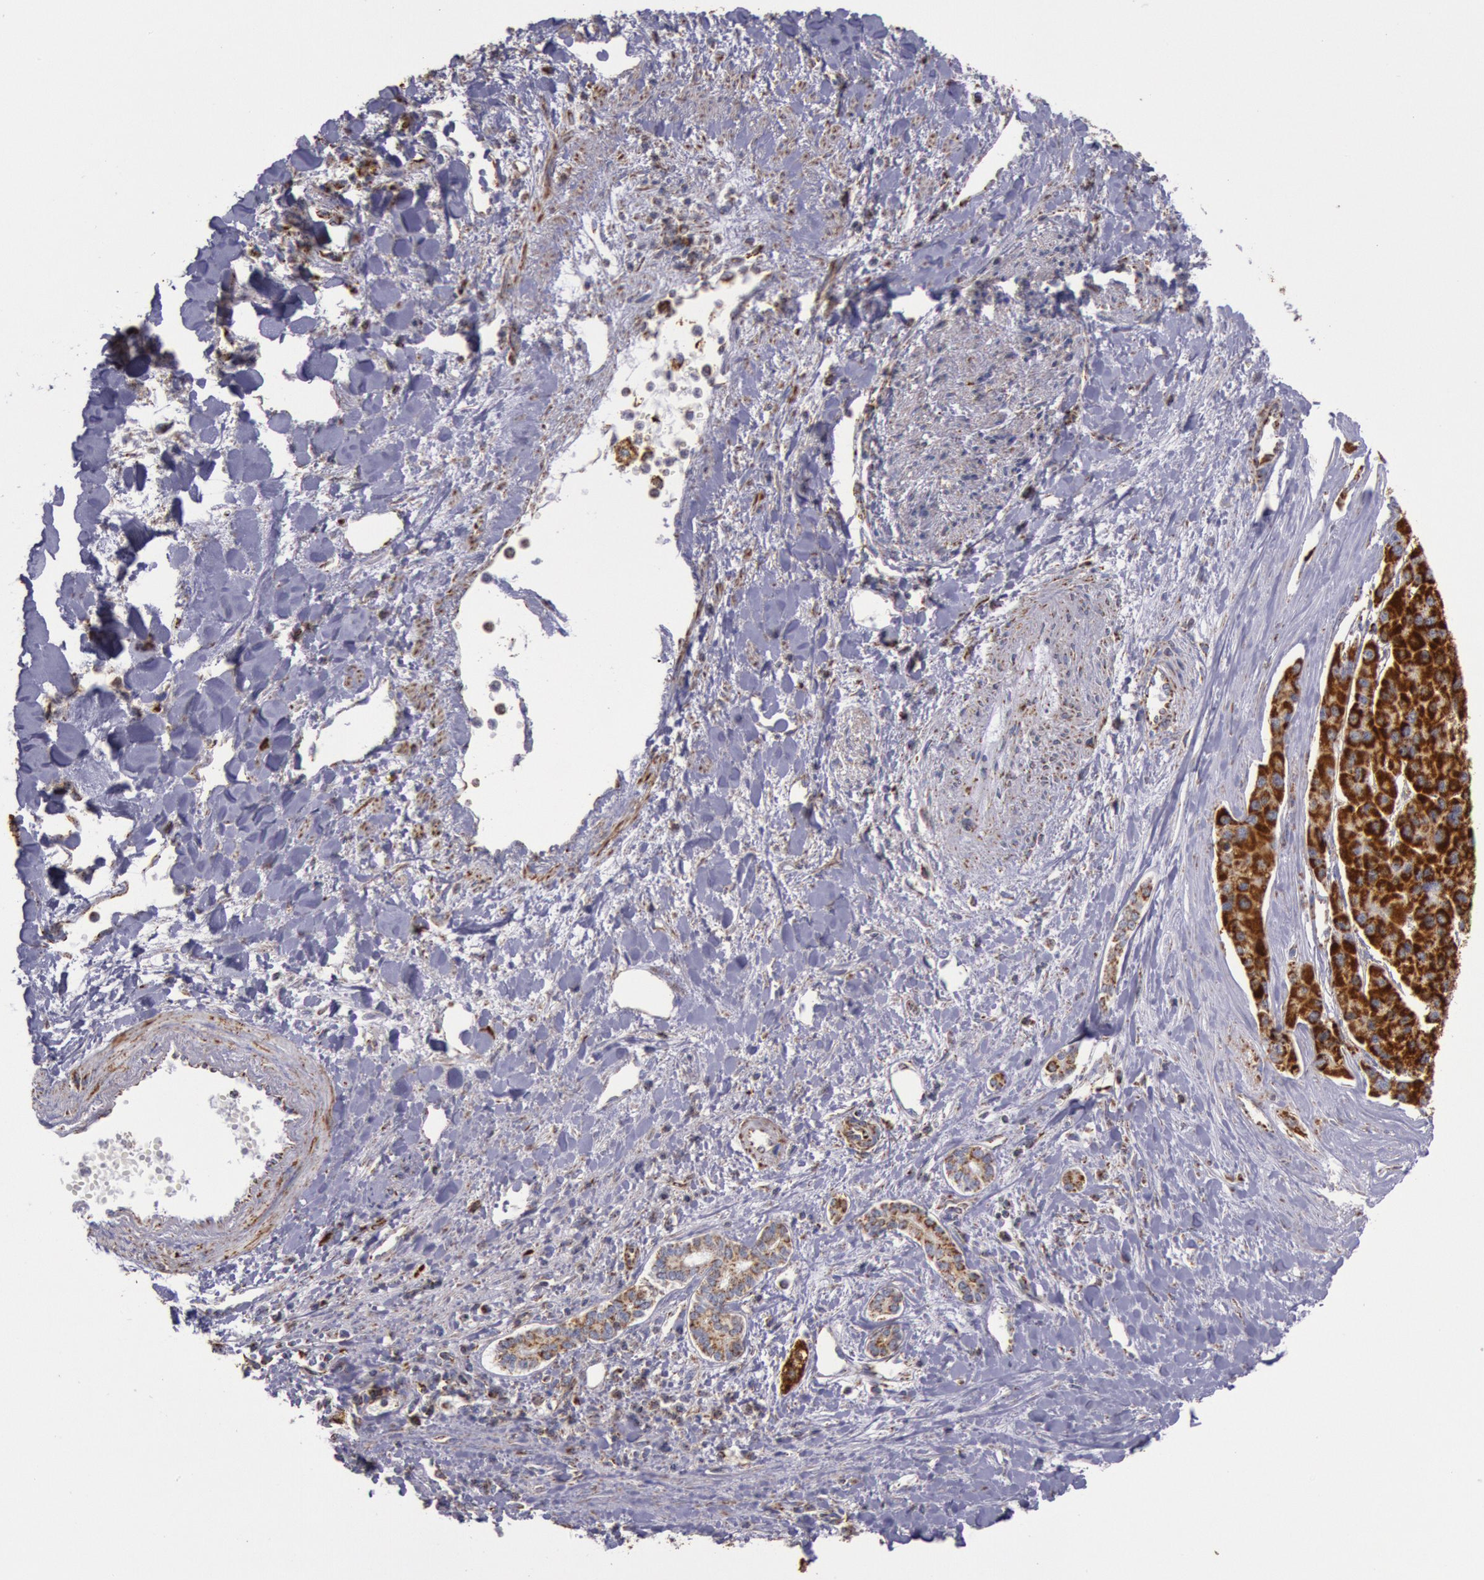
{"staining": {"intensity": "strong", "quantity": ">75%", "location": "cytoplasmic/membranous"}, "tissue": "liver cancer", "cell_type": "Tumor cells", "image_type": "cancer", "snomed": [{"axis": "morphology", "description": "Carcinoma, Hepatocellular, NOS"}, {"axis": "topography", "description": "Liver"}], "caption": "Protein staining of liver cancer tissue exhibits strong cytoplasmic/membranous staining in approximately >75% of tumor cells.", "gene": "CYC1", "patient": {"sex": "female", "age": 85}}